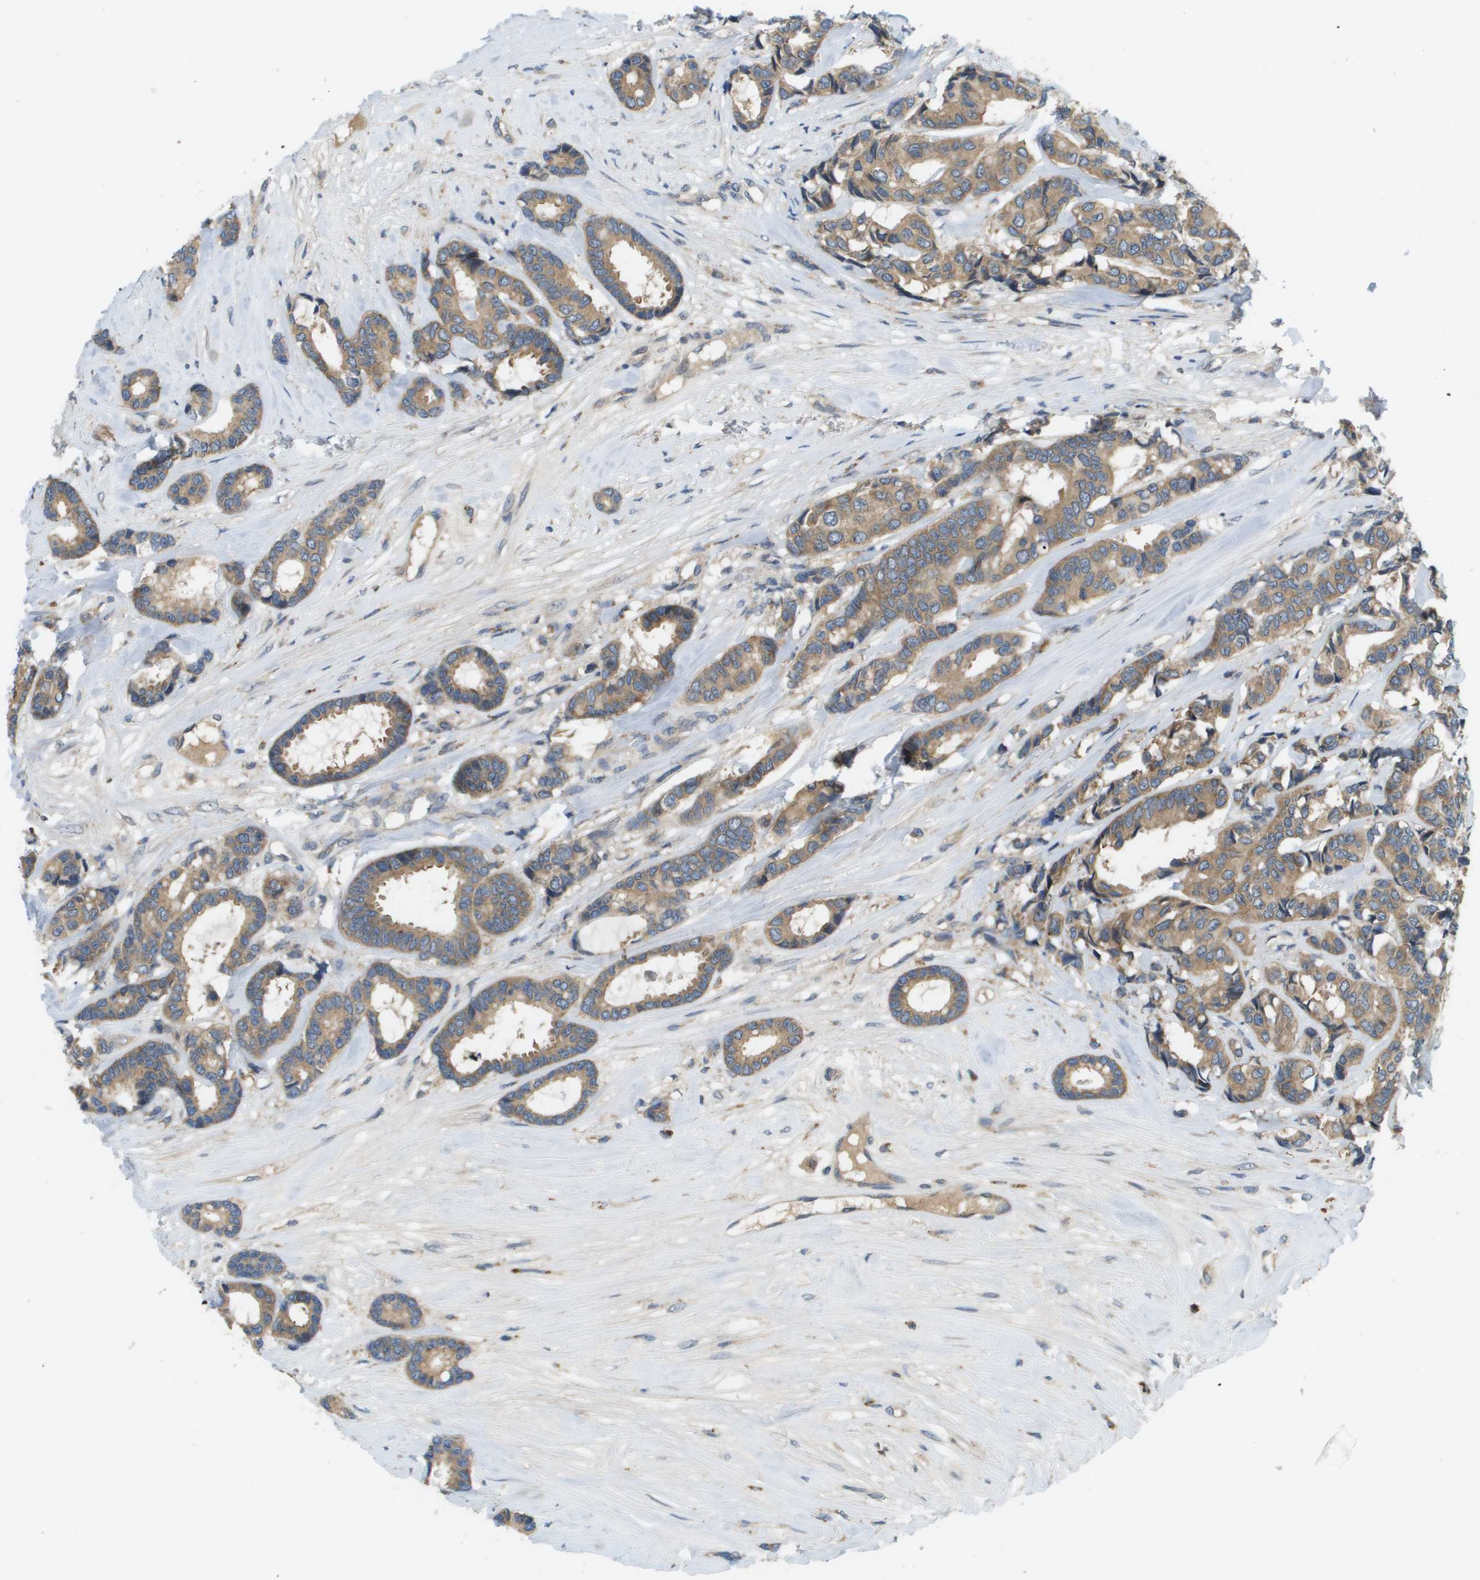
{"staining": {"intensity": "moderate", "quantity": ">75%", "location": "cytoplasmic/membranous"}, "tissue": "breast cancer", "cell_type": "Tumor cells", "image_type": "cancer", "snomed": [{"axis": "morphology", "description": "Duct carcinoma"}, {"axis": "topography", "description": "Breast"}], "caption": "Intraductal carcinoma (breast) was stained to show a protein in brown. There is medium levels of moderate cytoplasmic/membranous expression in about >75% of tumor cells.", "gene": "SLC25A20", "patient": {"sex": "female", "age": 87}}